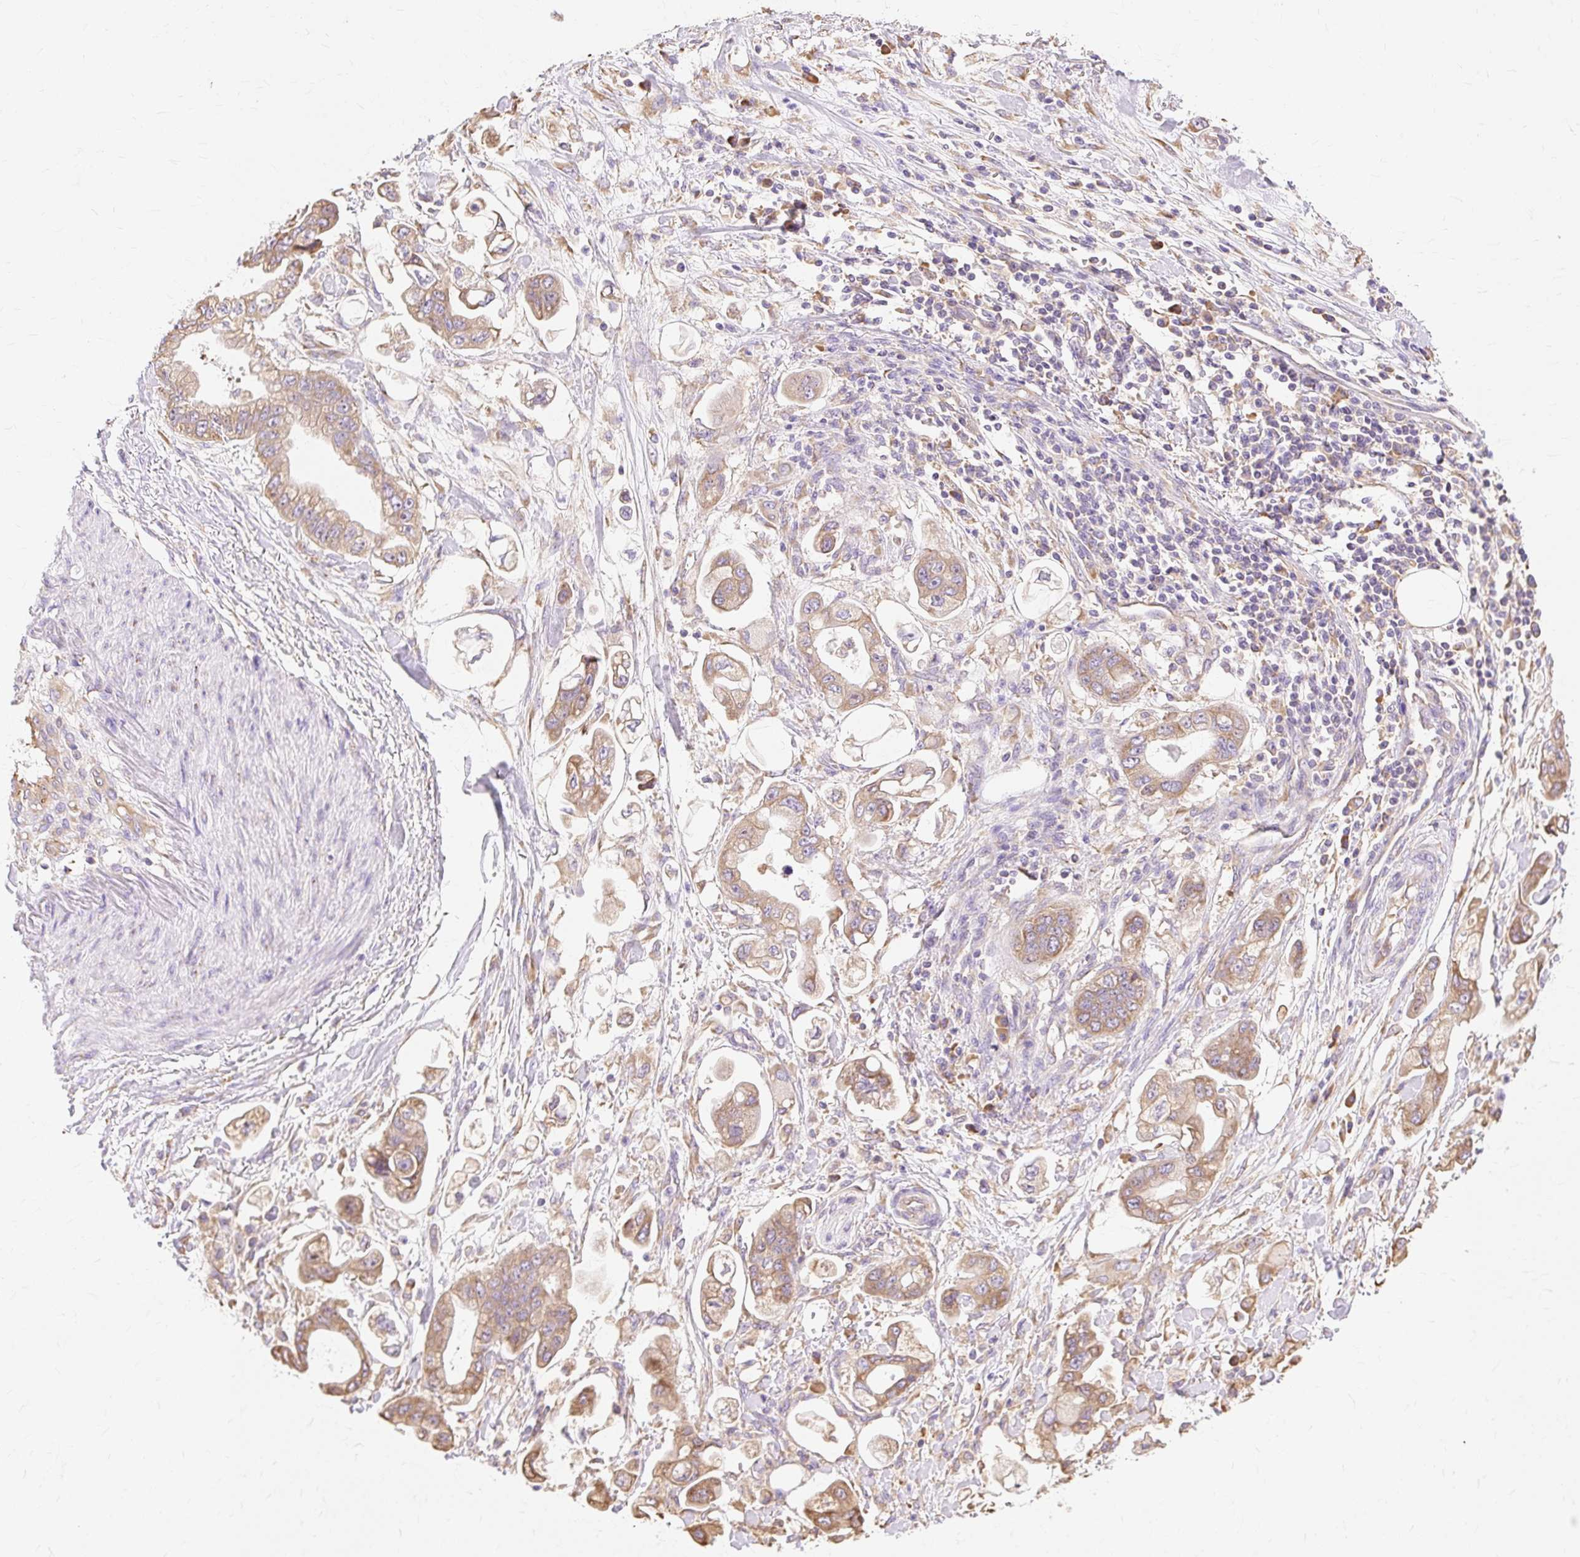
{"staining": {"intensity": "moderate", "quantity": ">75%", "location": "cytoplasmic/membranous"}, "tissue": "stomach cancer", "cell_type": "Tumor cells", "image_type": "cancer", "snomed": [{"axis": "morphology", "description": "Adenocarcinoma, NOS"}, {"axis": "topography", "description": "Stomach"}], "caption": "Immunohistochemical staining of human stomach adenocarcinoma demonstrates medium levels of moderate cytoplasmic/membranous protein expression in approximately >75% of tumor cells.", "gene": "RPS17", "patient": {"sex": "male", "age": 62}}